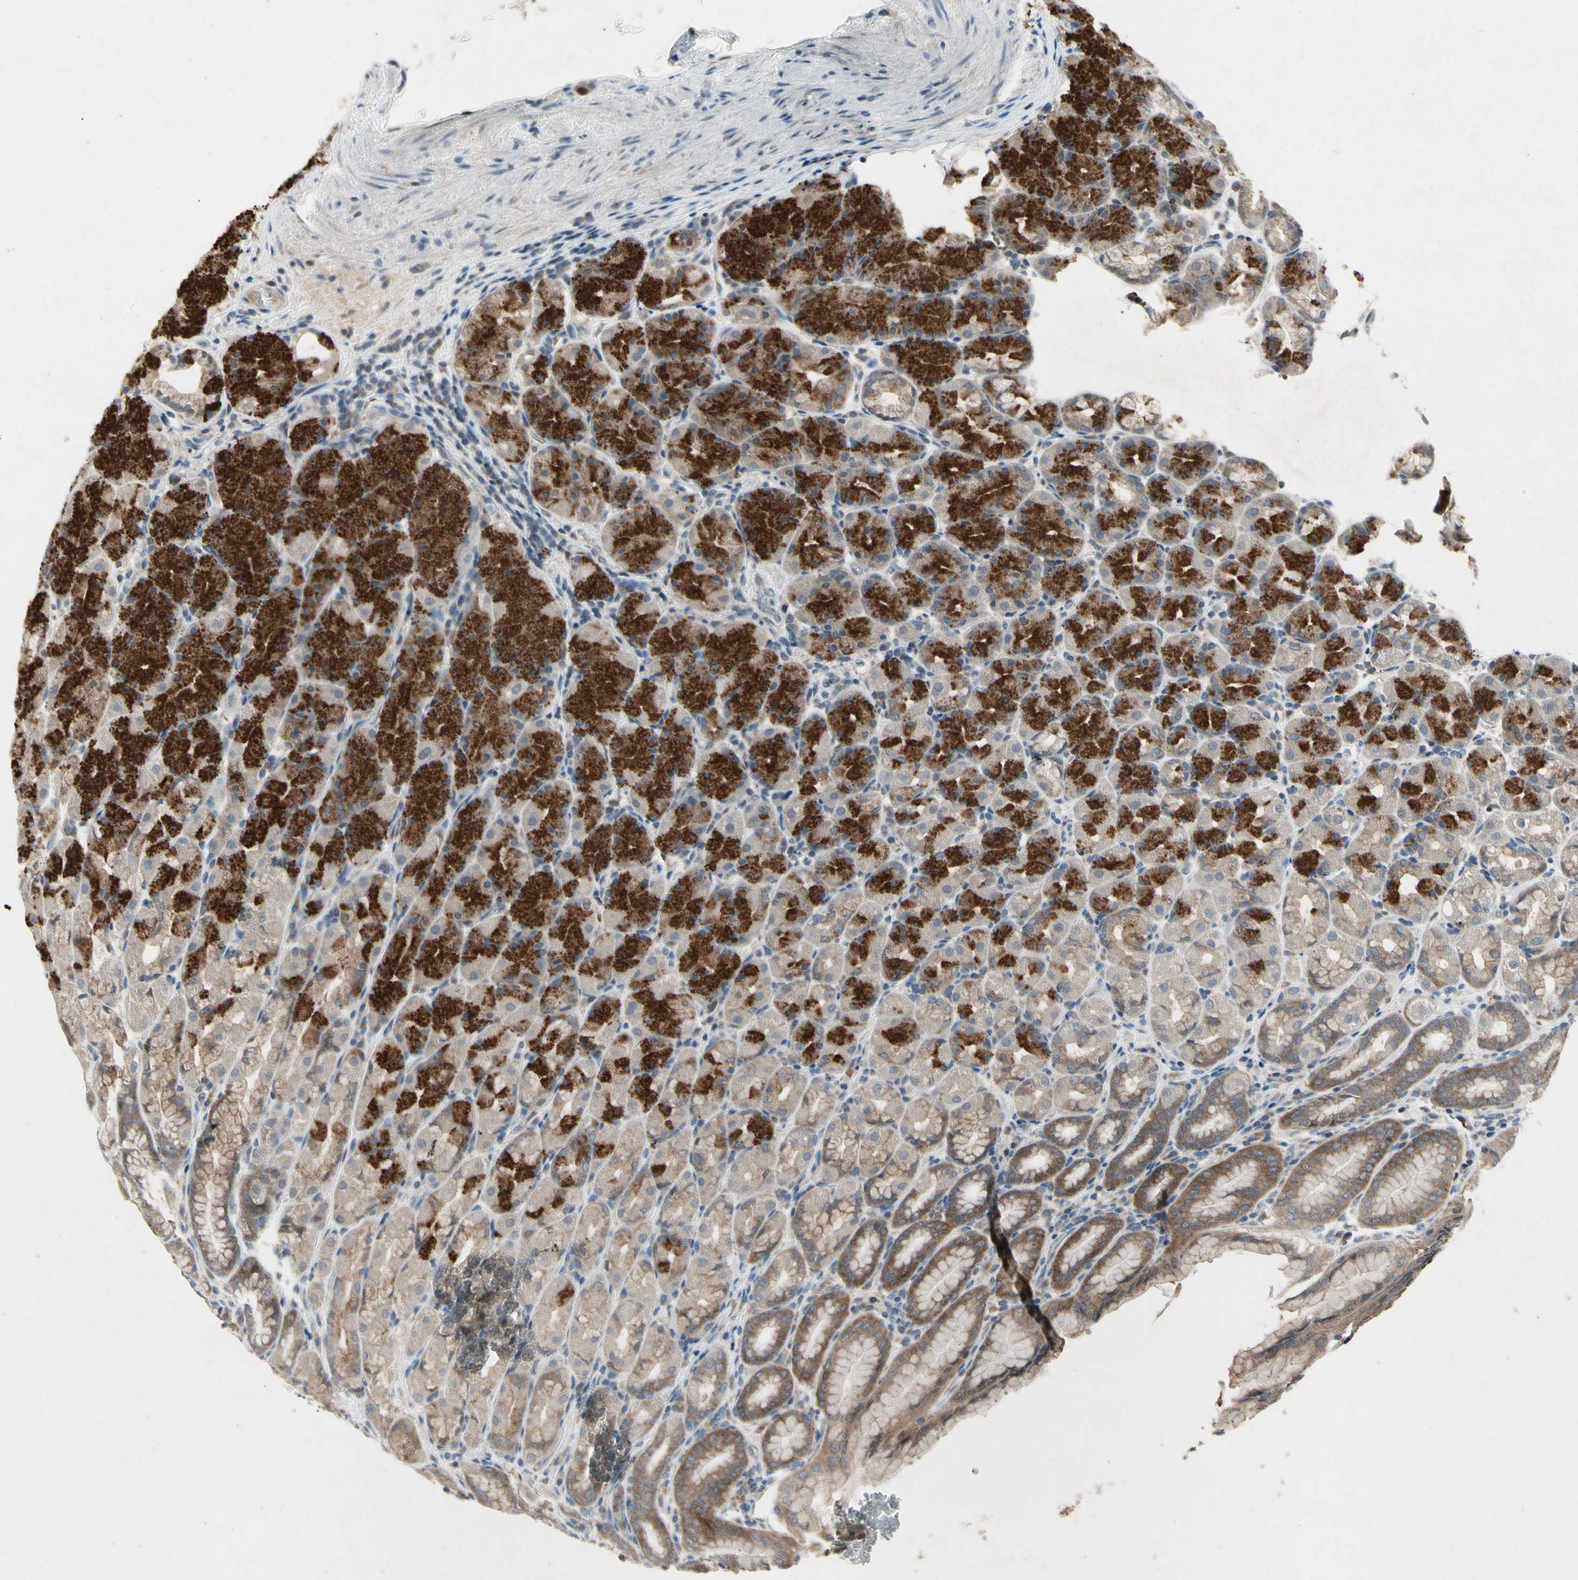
{"staining": {"intensity": "strong", "quantity": "25%-75%", "location": "cytoplasmic/membranous"}, "tissue": "stomach", "cell_type": "Glandular cells", "image_type": "normal", "snomed": [{"axis": "morphology", "description": "Normal tissue, NOS"}, {"axis": "topography", "description": "Stomach, upper"}], "caption": "Human stomach stained for a protein (brown) reveals strong cytoplasmic/membranous positive positivity in about 25%-75% of glandular cells.", "gene": "NMI", "patient": {"sex": "male", "age": 68}}